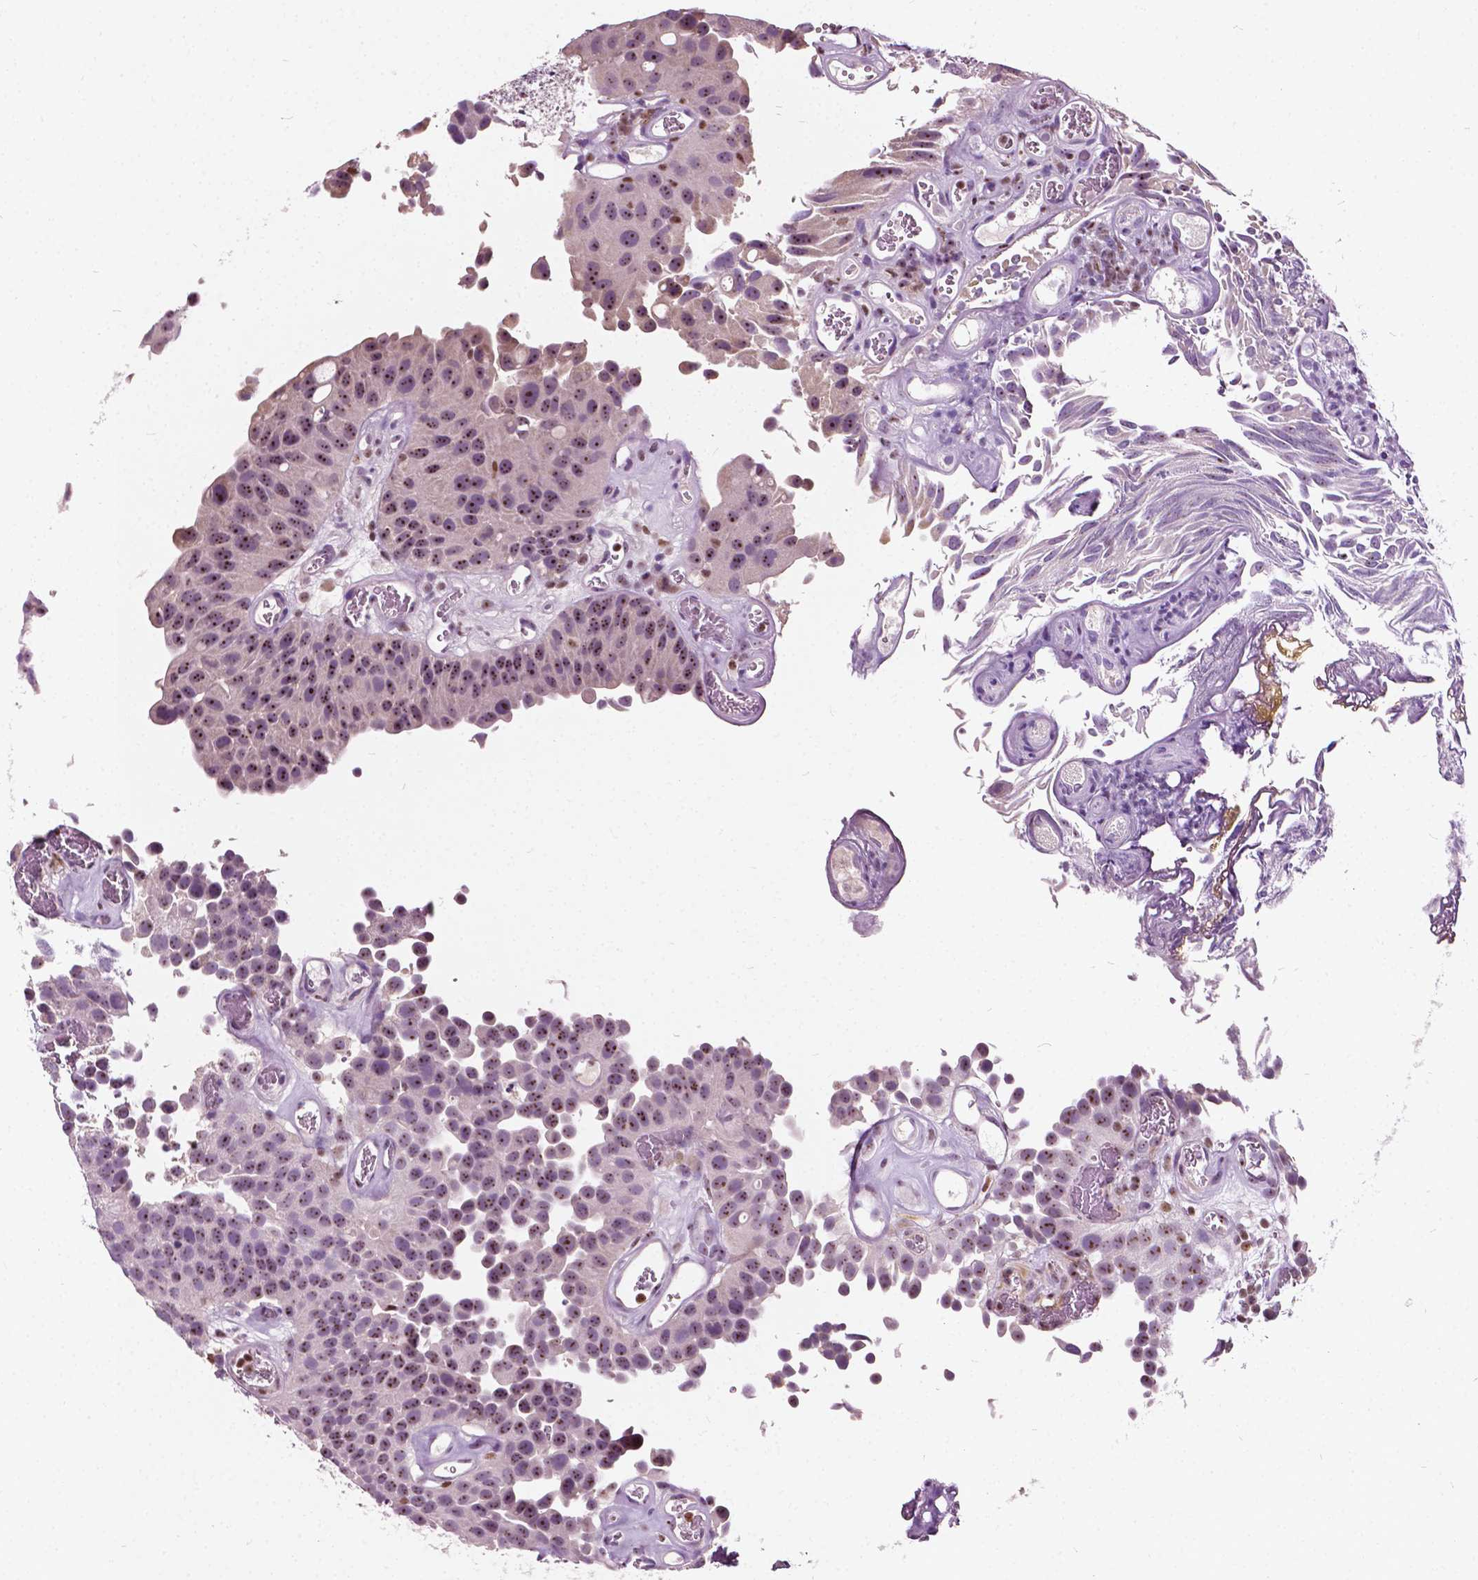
{"staining": {"intensity": "moderate", "quantity": "25%-75%", "location": "nuclear"}, "tissue": "urothelial cancer", "cell_type": "Tumor cells", "image_type": "cancer", "snomed": [{"axis": "morphology", "description": "Urothelial carcinoma, Low grade"}, {"axis": "topography", "description": "Urinary bladder"}], "caption": "Urothelial cancer stained with a protein marker shows moderate staining in tumor cells.", "gene": "ODF3L2", "patient": {"sex": "female", "age": 69}}